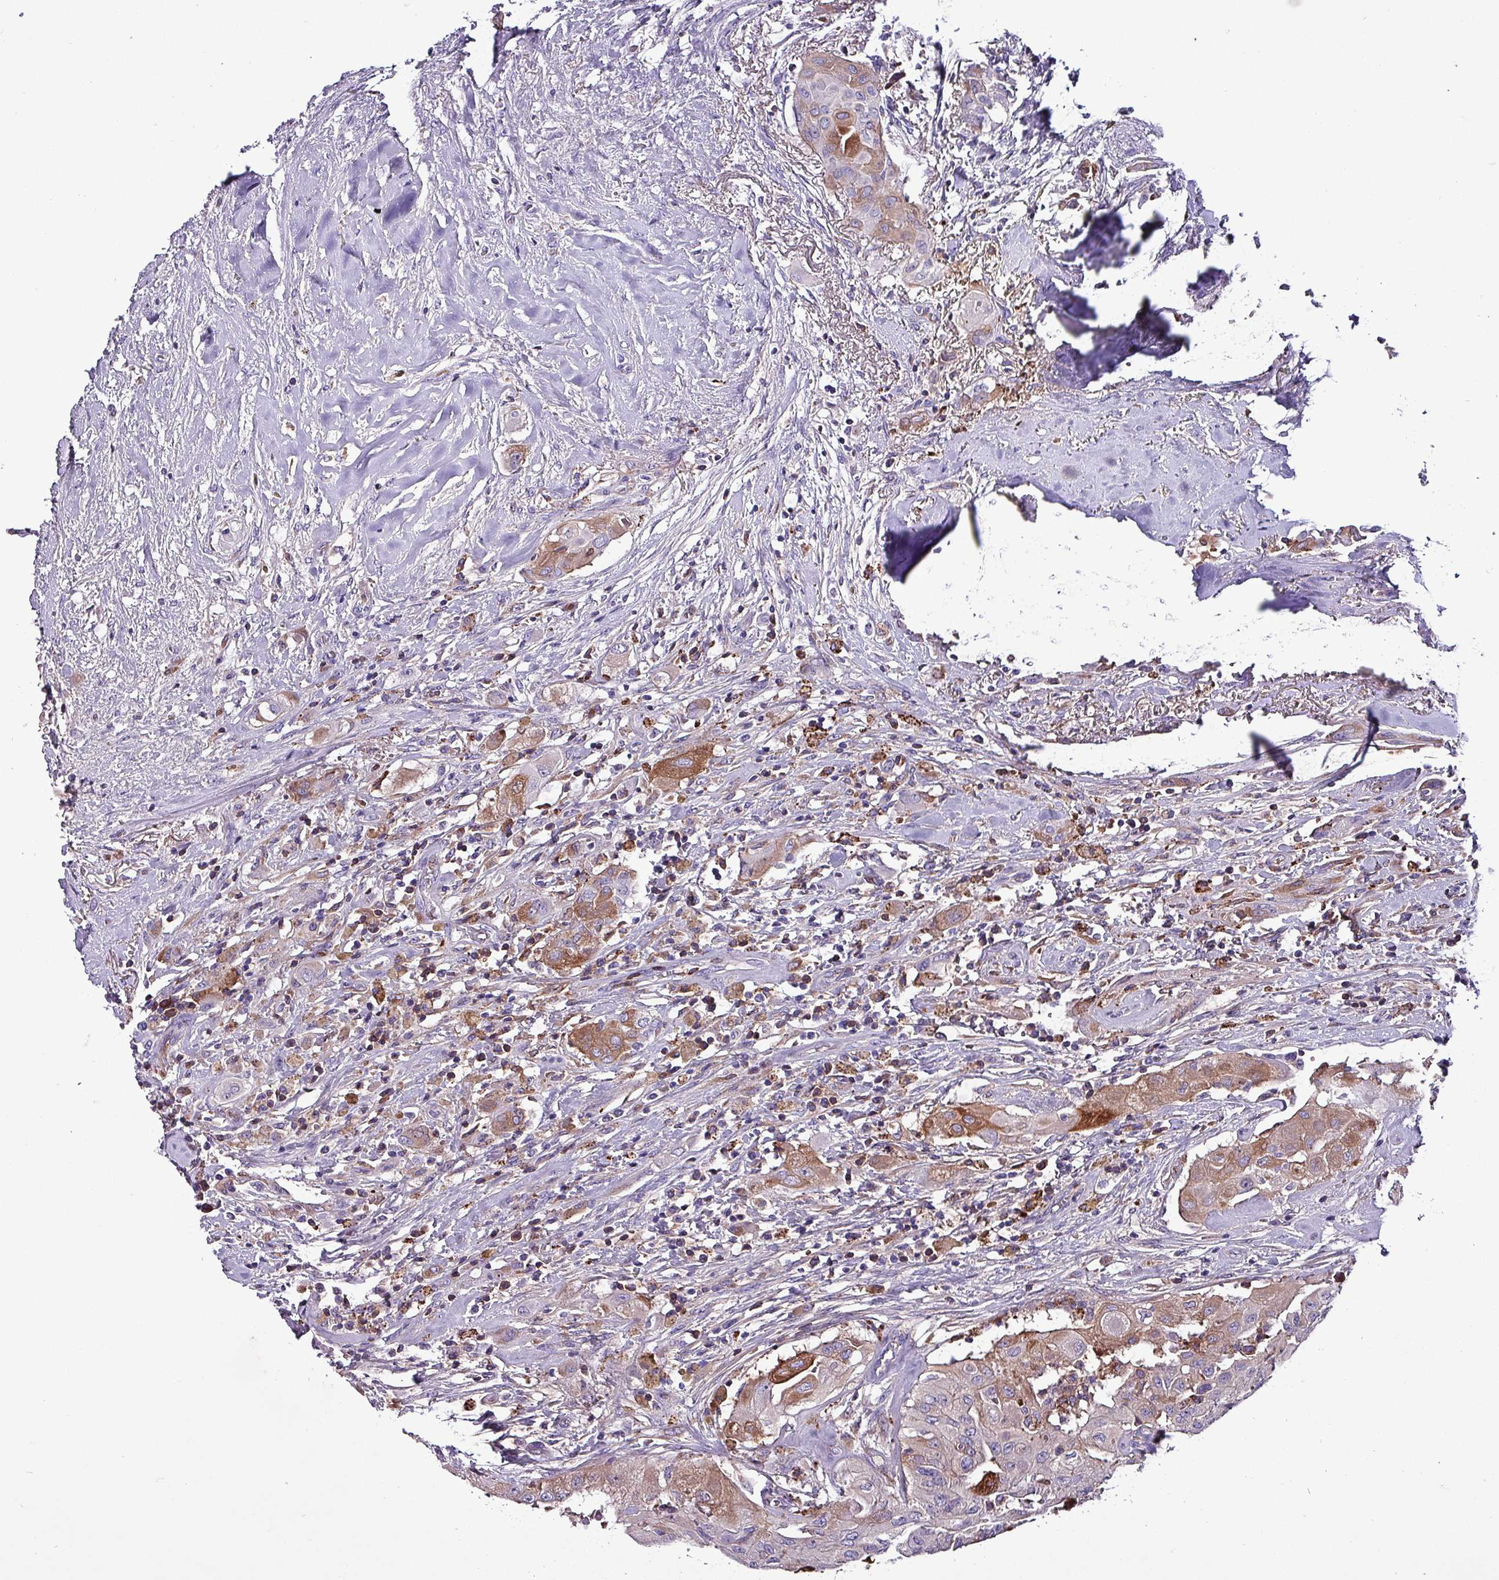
{"staining": {"intensity": "moderate", "quantity": "25%-75%", "location": "cytoplasmic/membranous"}, "tissue": "thyroid cancer", "cell_type": "Tumor cells", "image_type": "cancer", "snomed": [{"axis": "morphology", "description": "Papillary adenocarcinoma, NOS"}, {"axis": "topography", "description": "Thyroid gland"}], "caption": "A brown stain highlights moderate cytoplasmic/membranous positivity of a protein in thyroid cancer (papillary adenocarcinoma) tumor cells.", "gene": "HP", "patient": {"sex": "female", "age": 59}}